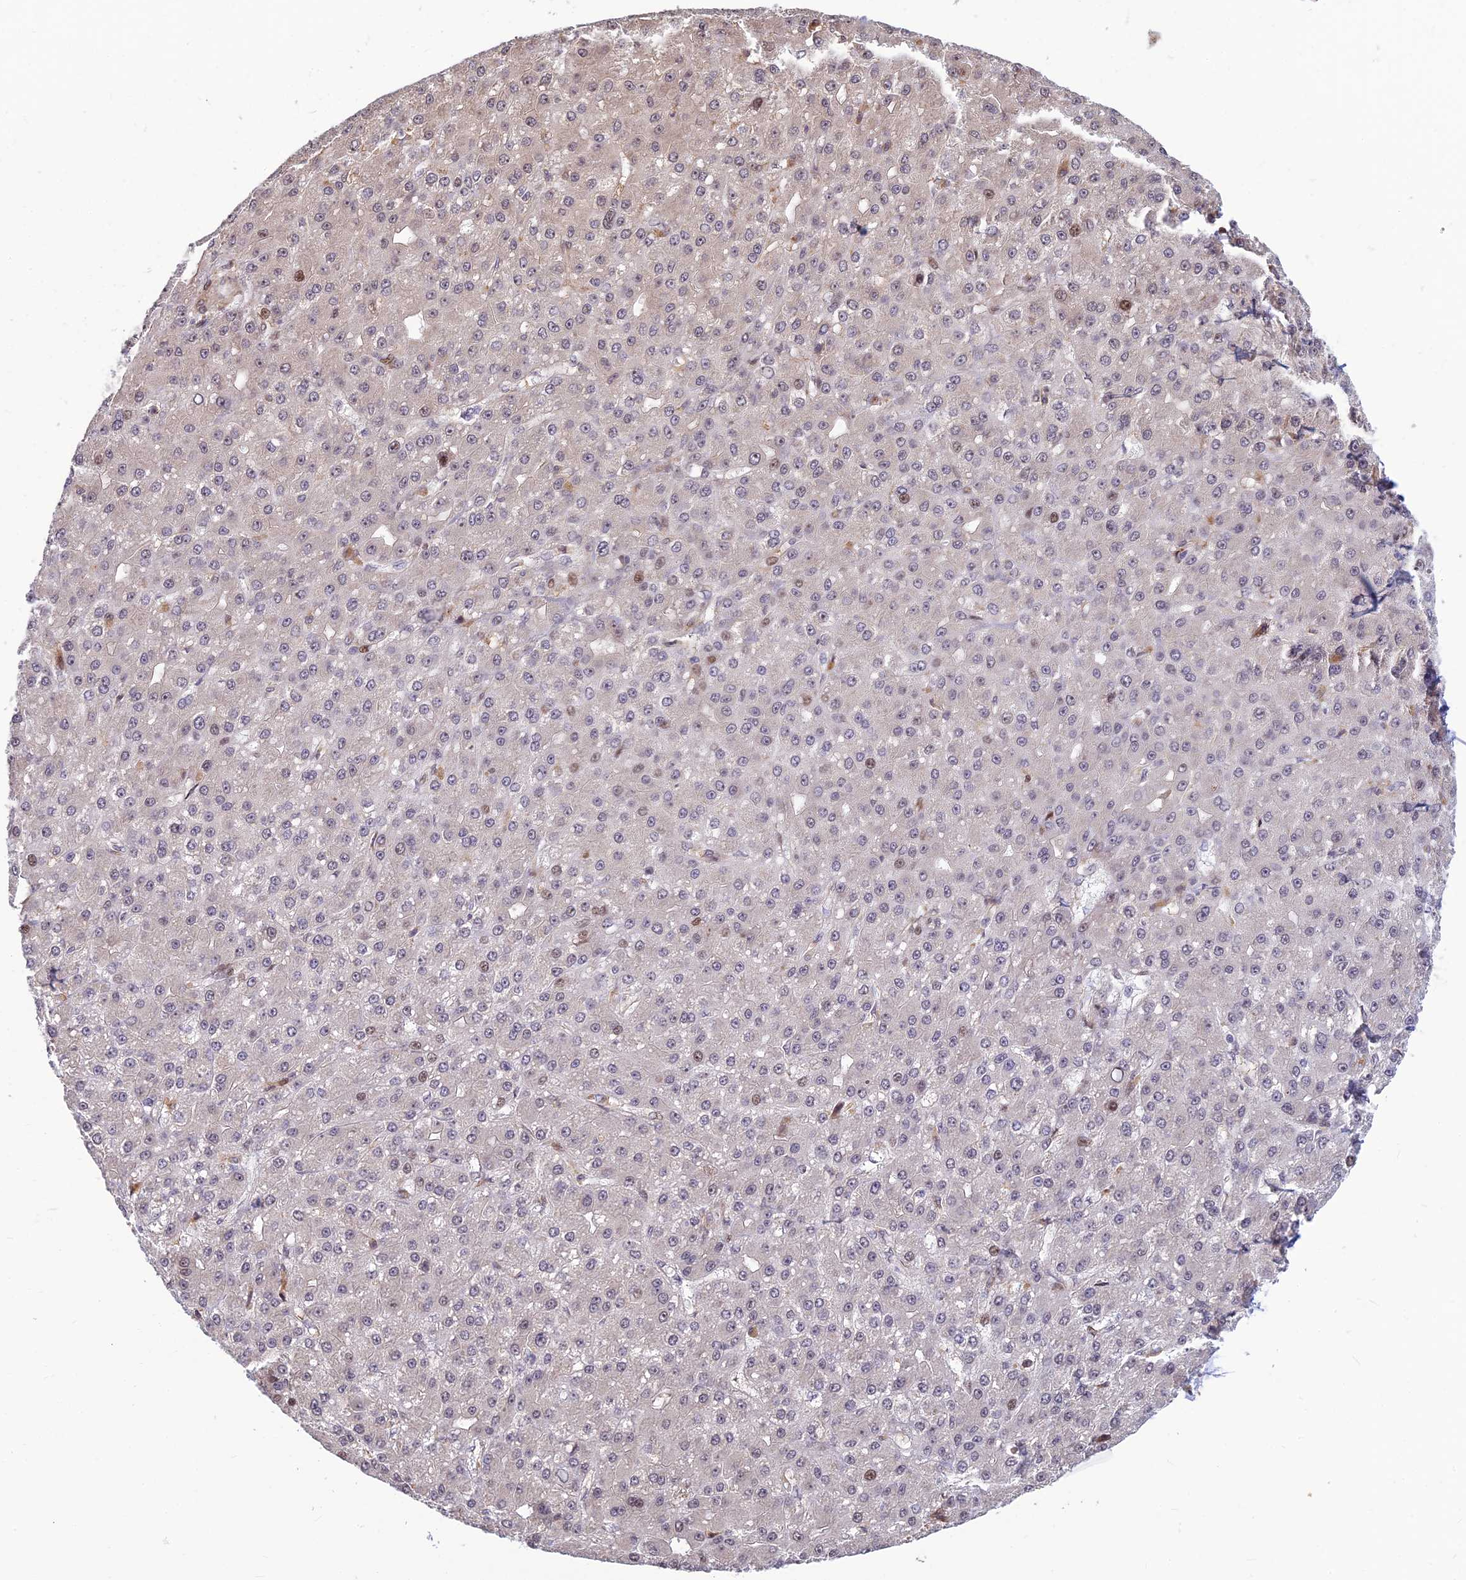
{"staining": {"intensity": "weak", "quantity": "<25%", "location": "nuclear"}, "tissue": "liver cancer", "cell_type": "Tumor cells", "image_type": "cancer", "snomed": [{"axis": "morphology", "description": "Carcinoma, Hepatocellular, NOS"}, {"axis": "topography", "description": "Liver"}], "caption": "The immunohistochemistry (IHC) photomicrograph has no significant positivity in tumor cells of hepatocellular carcinoma (liver) tissue. (DAB immunohistochemistry visualized using brightfield microscopy, high magnification).", "gene": "UFSP2", "patient": {"sex": "male", "age": 67}}